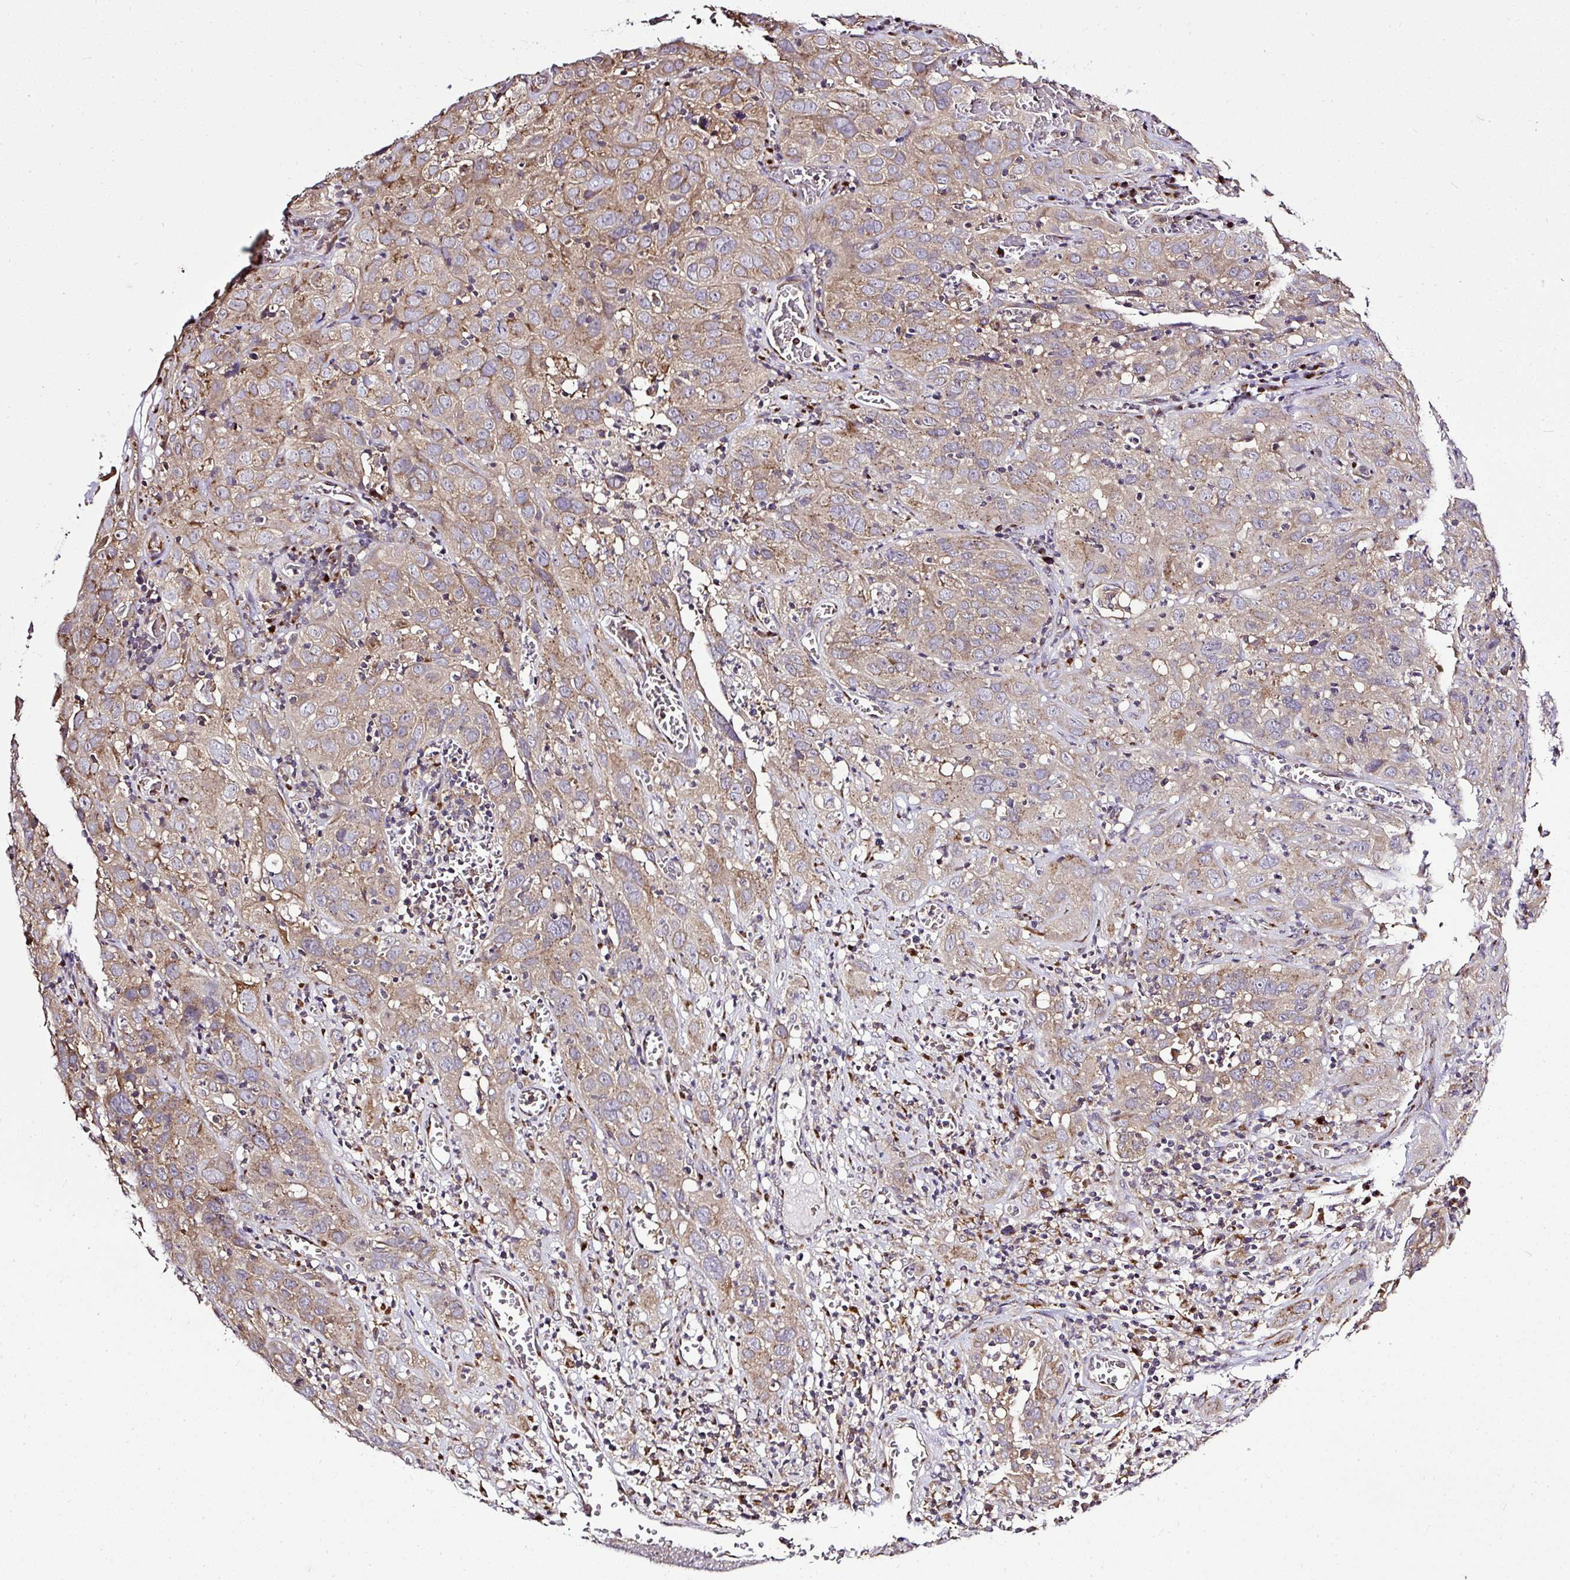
{"staining": {"intensity": "moderate", "quantity": "25%-75%", "location": "cytoplasmic/membranous"}, "tissue": "cervical cancer", "cell_type": "Tumor cells", "image_type": "cancer", "snomed": [{"axis": "morphology", "description": "Squamous cell carcinoma, NOS"}, {"axis": "topography", "description": "Cervix"}], "caption": "Approximately 25%-75% of tumor cells in cervical squamous cell carcinoma exhibit moderate cytoplasmic/membranous protein positivity as visualized by brown immunohistochemical staining.", "gene": "SMC4", "patient": {"sex": "female", "age": 32}}